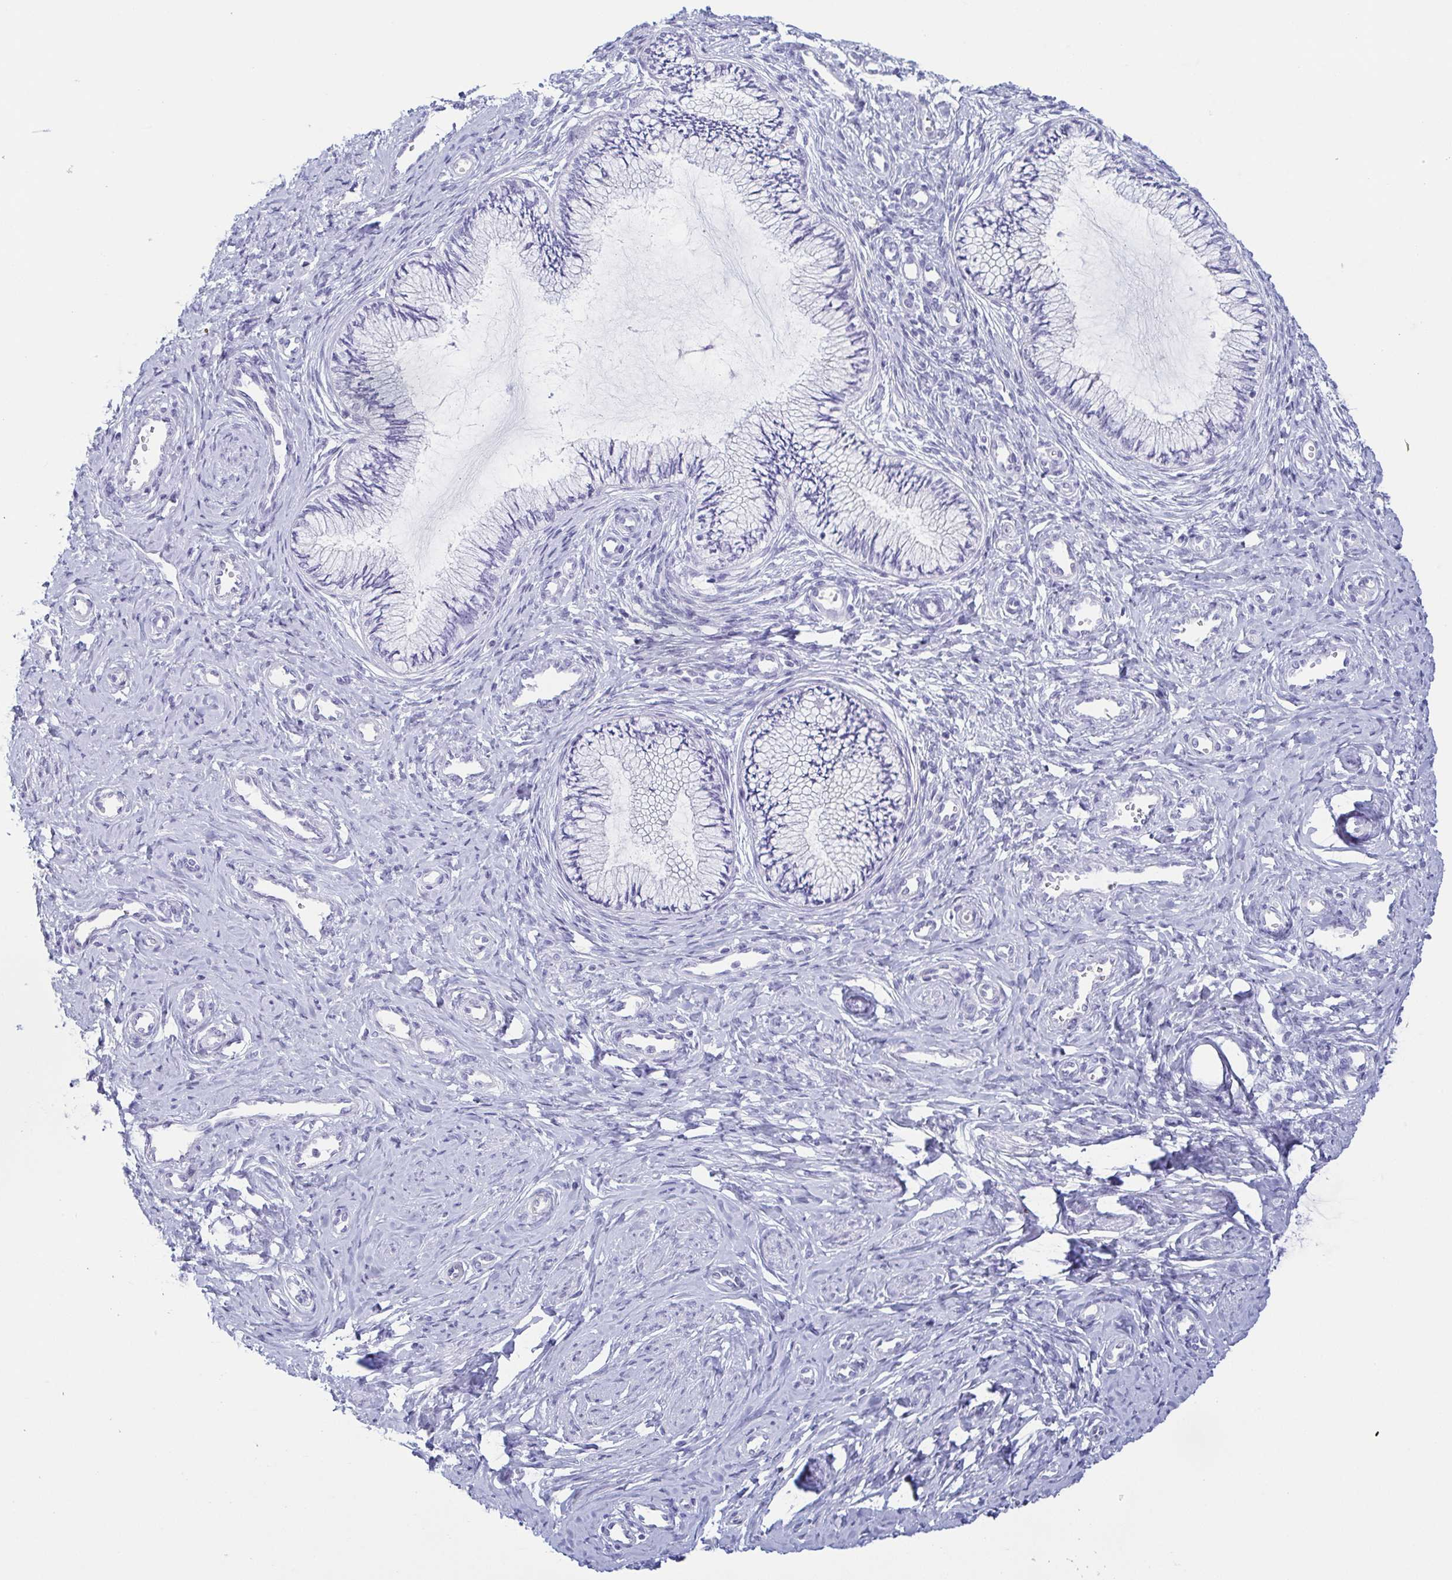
{"staining": {"intensity": "negative", "quantity": "none", "location": "none"}, "tissue": "cervix", "cell_type": "Glandular cells", "image_type": "normal", "snomed": [{"axis": "morphology", "description": "Normal tissue, NOS"}, {"axis": "topography", "description": "Cervix"}], "caption": "Glandular cells show no significant staining in normal cervix.", "gene": "ENSG00000275778", "patient": {"sex": "female", "age": 24}}